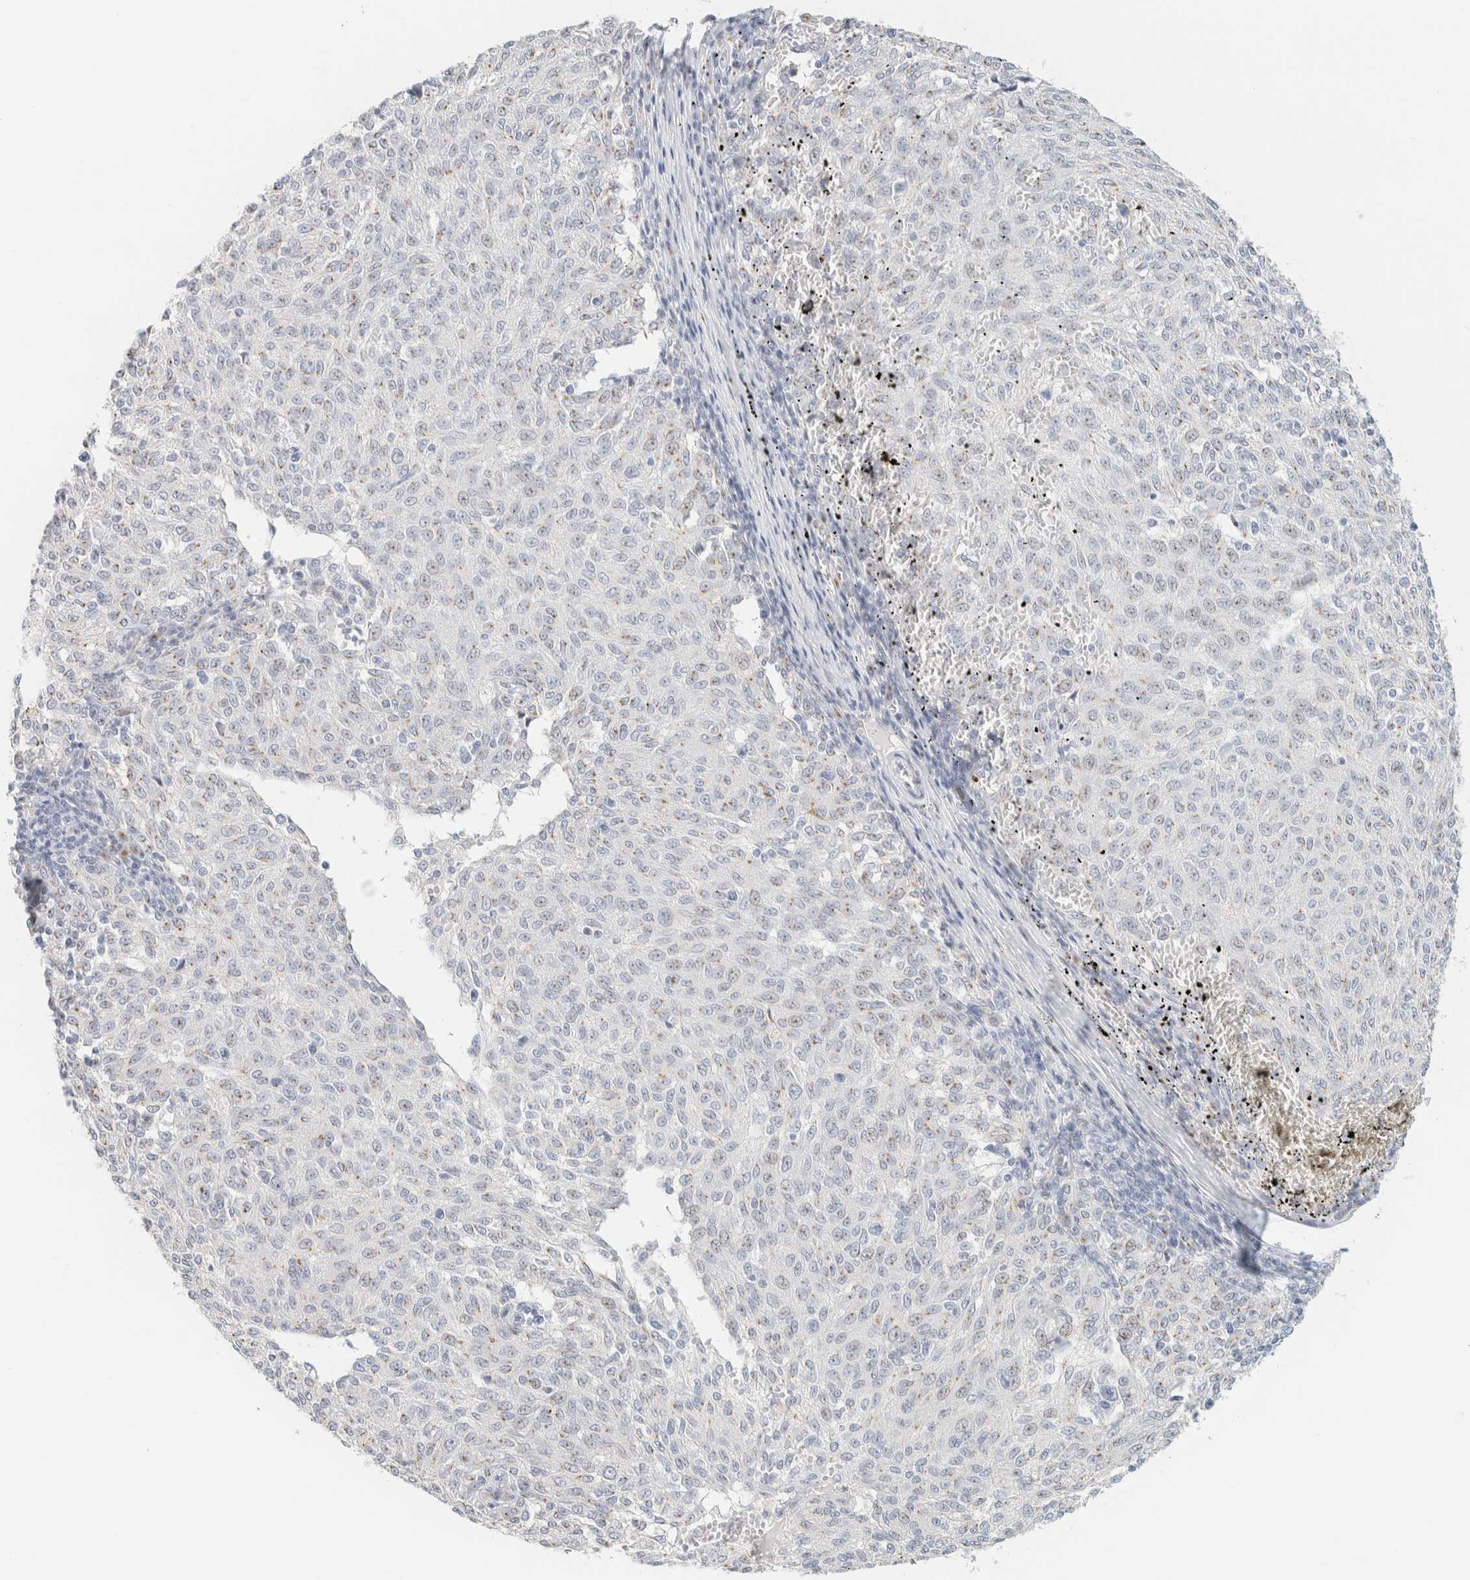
{"staining": {"intensity": "weak", "quantity": "25%-75%", "location": "cytoplasmic/membranous"}, "tissue": "melanoma", "cell_type": "Tumor cells", "image_type": "cancer", "snomed": [{"axis": "morphology", "description": "Malignant melanoma, NOS"}, {"axis": "topography", "description": "Skin"}], "caption": "An IHC image of tumor tissue is shown. Protein staining in brown shows weak cytoplasmic/membranous positivity in malignant melanoma within tumor cells.", "gene": "SPNS3", "patient": {"sex": "female", "age": 72}}